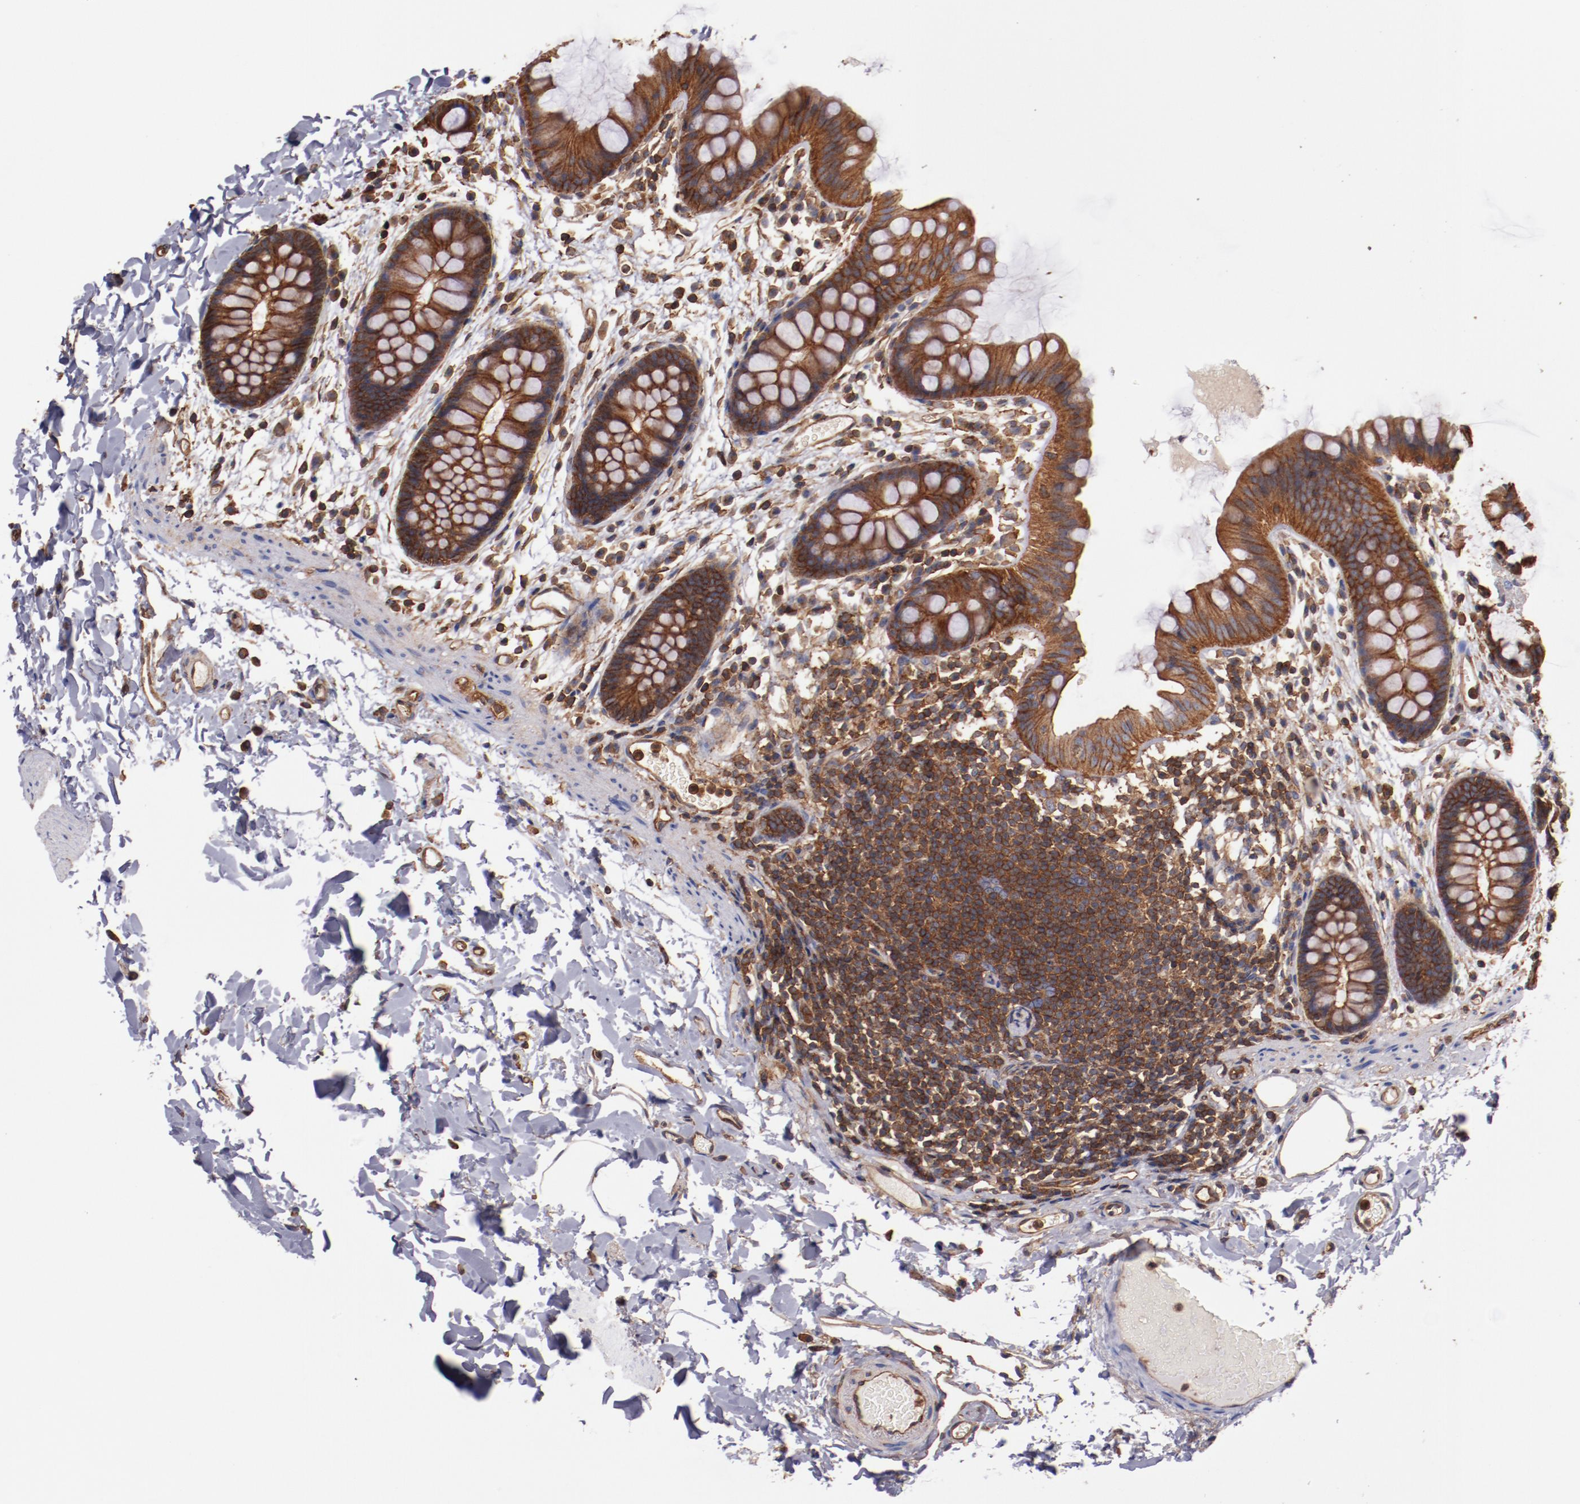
{"staining": {"intensity": "strong", "quantity": ">75%", "location": "cytoplasmic/membranous"}, "tissue": "colon", "cell_type": "Endothelial cells", "image_type": "normal", "snomed": [{"axis": "morphology", "description": "Normal tissue, NOS"}, {"axis": "topography", "description": "Smooth muscle"}, {"axis": "topography", "description": "Colon"}], "caption": "Immunohistochemical staining of normal colon displays strong cytoplasmic/membranous protein staining in approximately >75% of endothelial cells.", "gene": "TMOD3", "patient": {"sex": "male", "age": 67}}